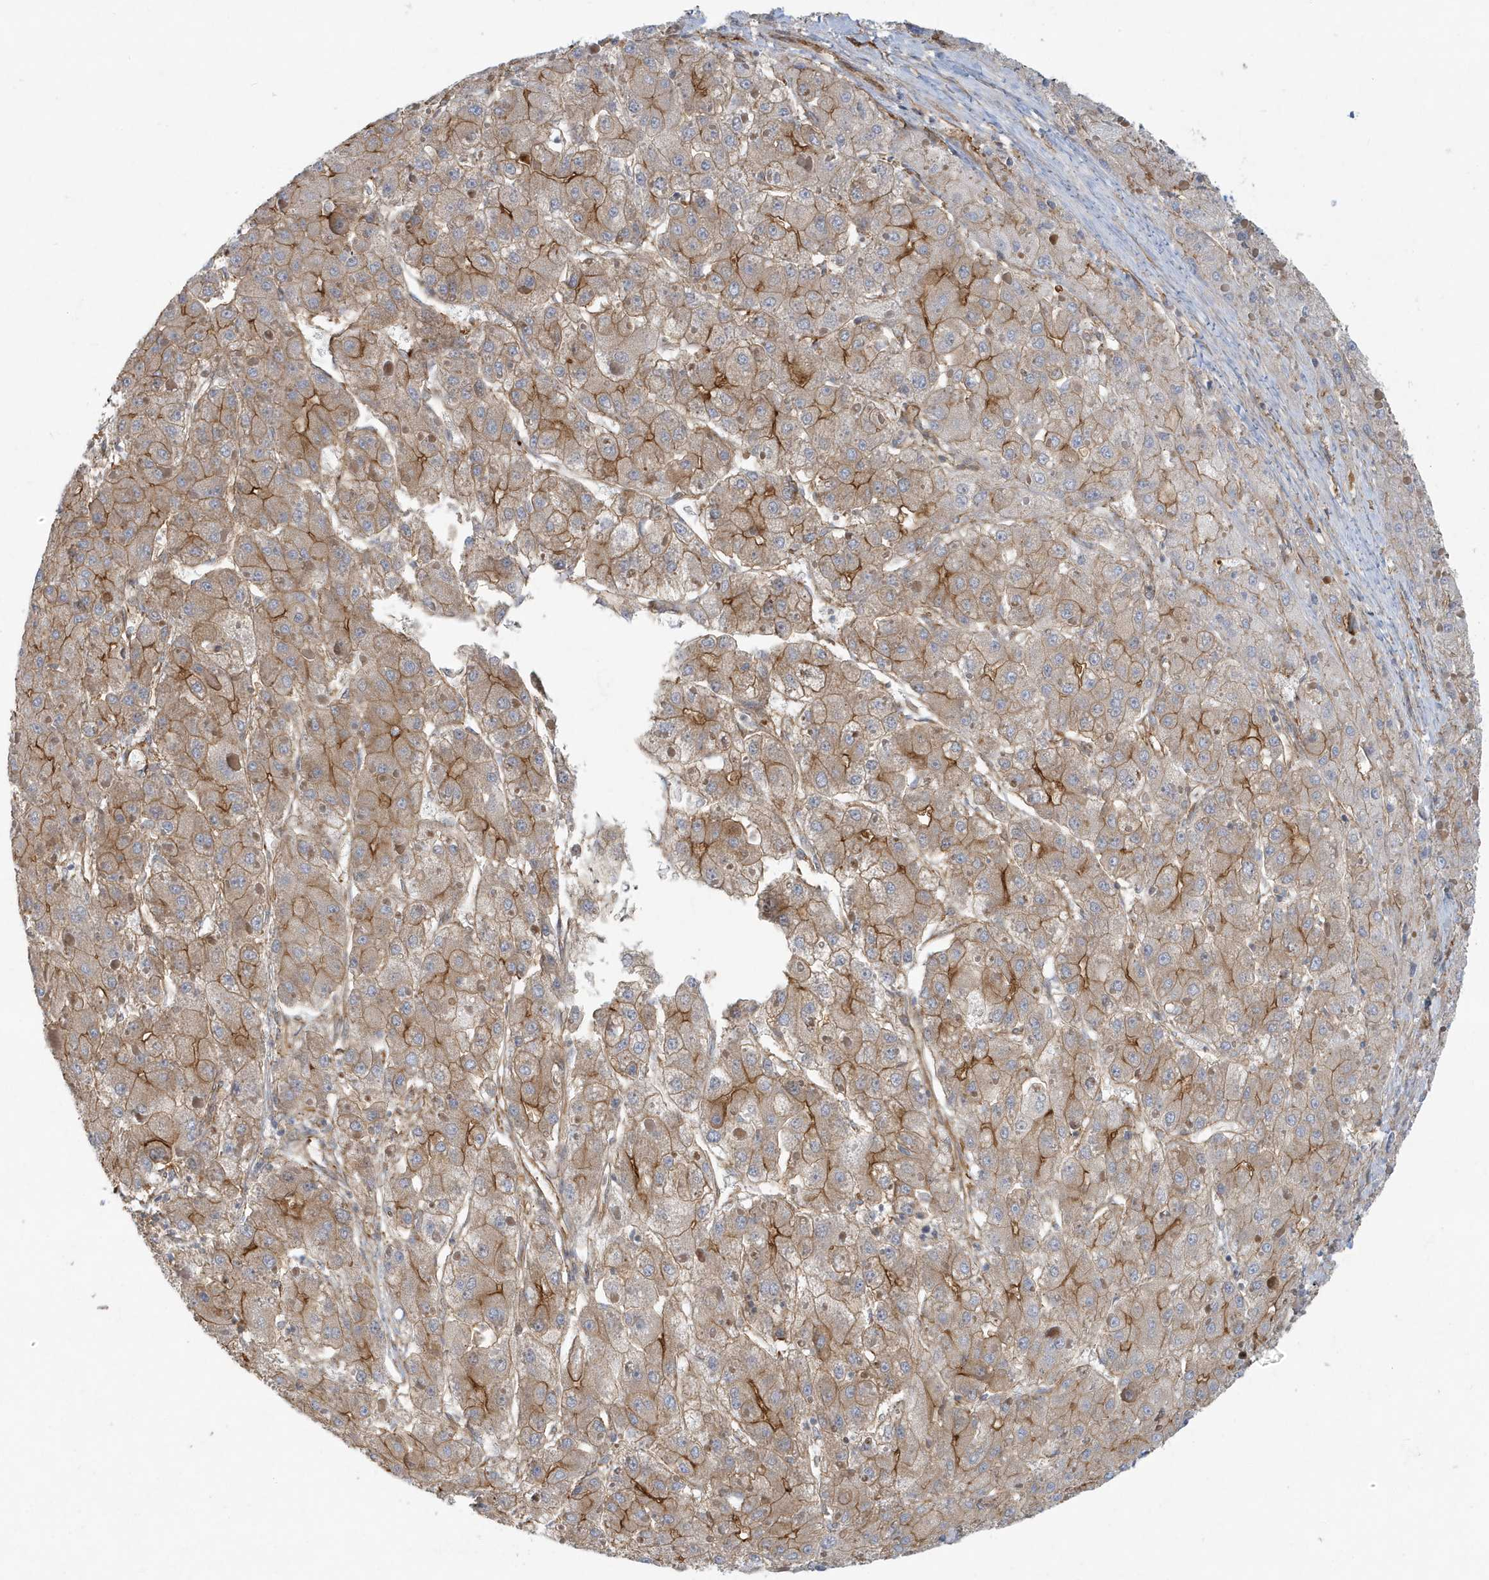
{"staining": {"intensity": "moderate", "quantity": ">75%", "location": "cytoplasmic/membranous"}, "tissue": "liver cancer", "cell_type": "Tumor cells", "image_type": "cancer", "snomed": [{"axis": "morphology", "description": "Carcinoma, Hepatocellular, NOS"}, {"axis": "topography", "description": "Liver"}], "caption": "This micrograph shows liver cancer (hepatocellular carcinoma) stained with immunohistochemistry (IHC) to label a protein in brown. The cytoplasmic/membranous of tumor cells show moderate positivity for the protein. Nuclei are counter-stained blue.", "gene": "ATP23", "patient": {"sex": "female", "age": 73}}